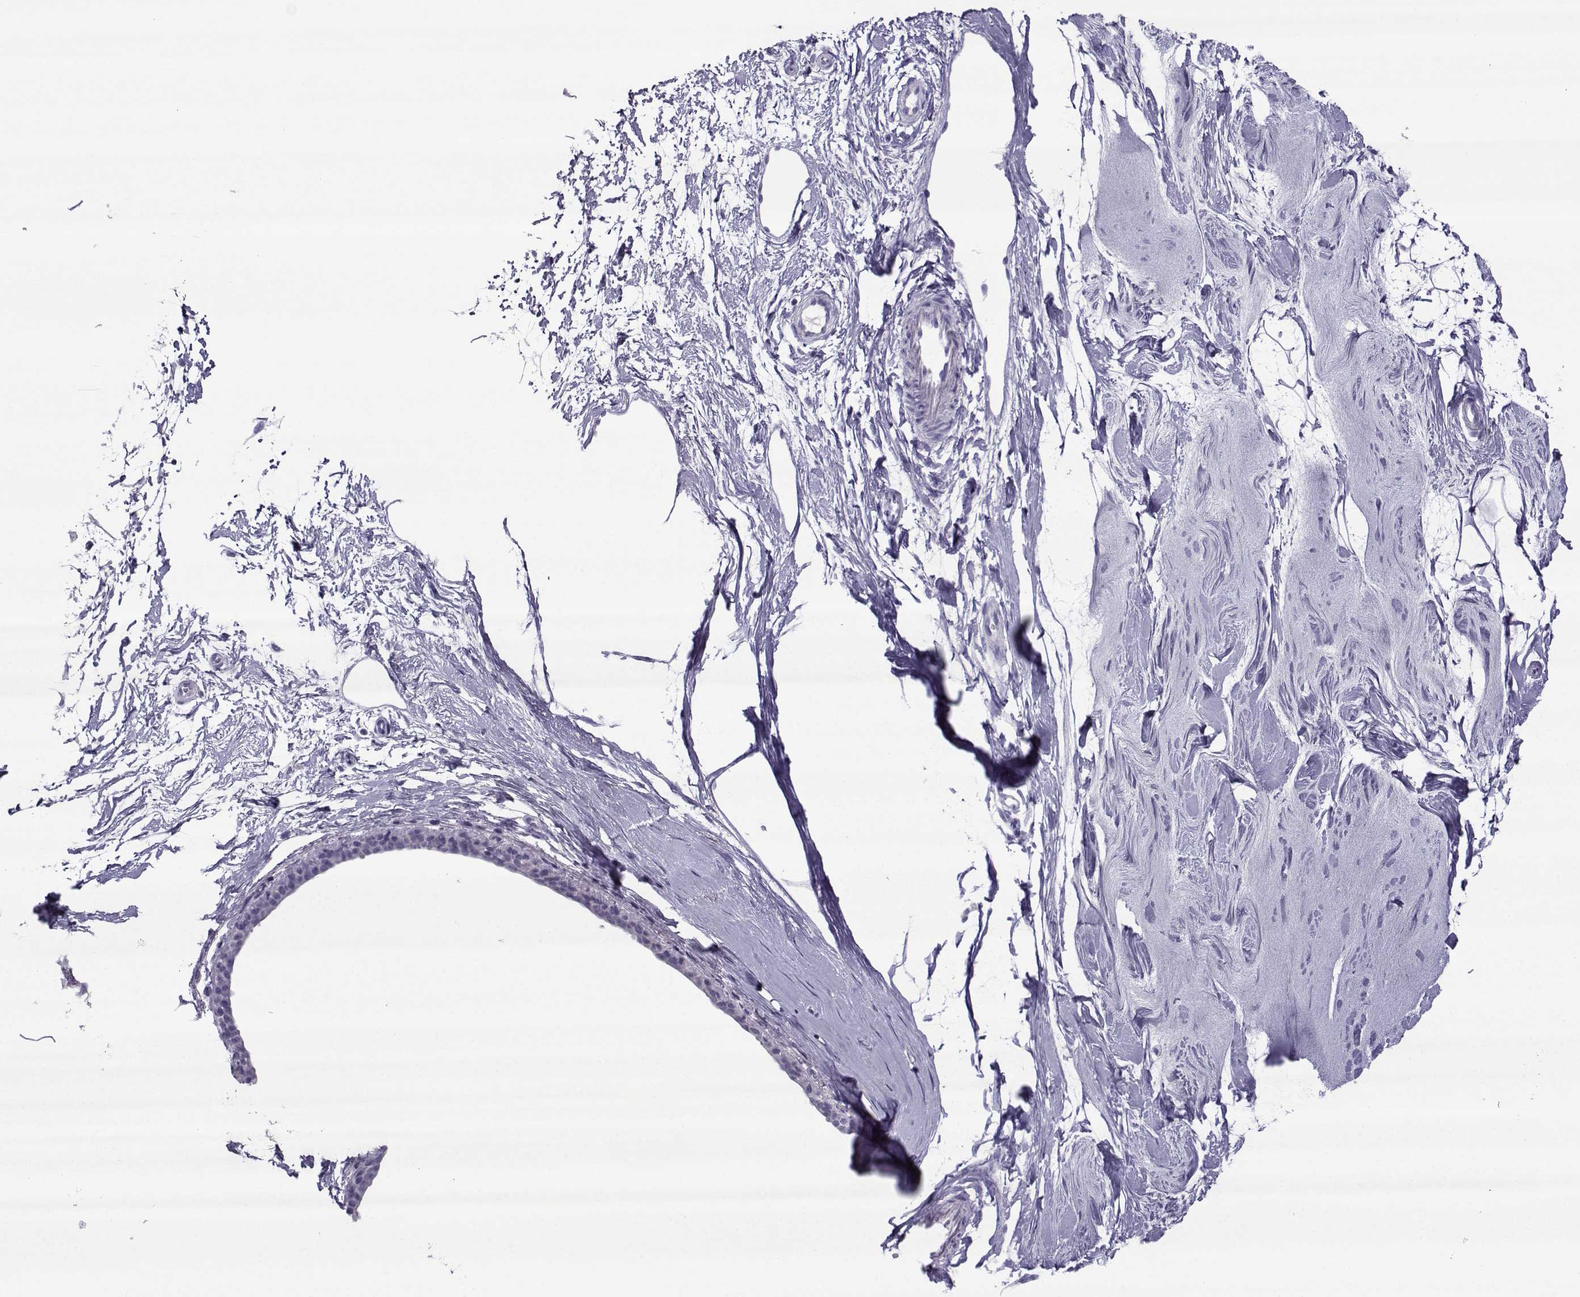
{"staining": {"intensity": "negative", "quantity": "none", "location": "none"}, "tissue": "breast", "cell_type": "Adipocytes", "image_type": "normal", "snomed": [{"axis": "morphology", "description": "Normal tissue, NOS"}, {"axis": "topography", "description": "Breast"}], "caption": "Adipocytes show no significant protein staining in normal breast. (Brightfield microscopy of DAB immunohistochemistry (IHC) at high magnification).", "gene": "ARMC2", "patient": {"sex": "female", "age": 49}}